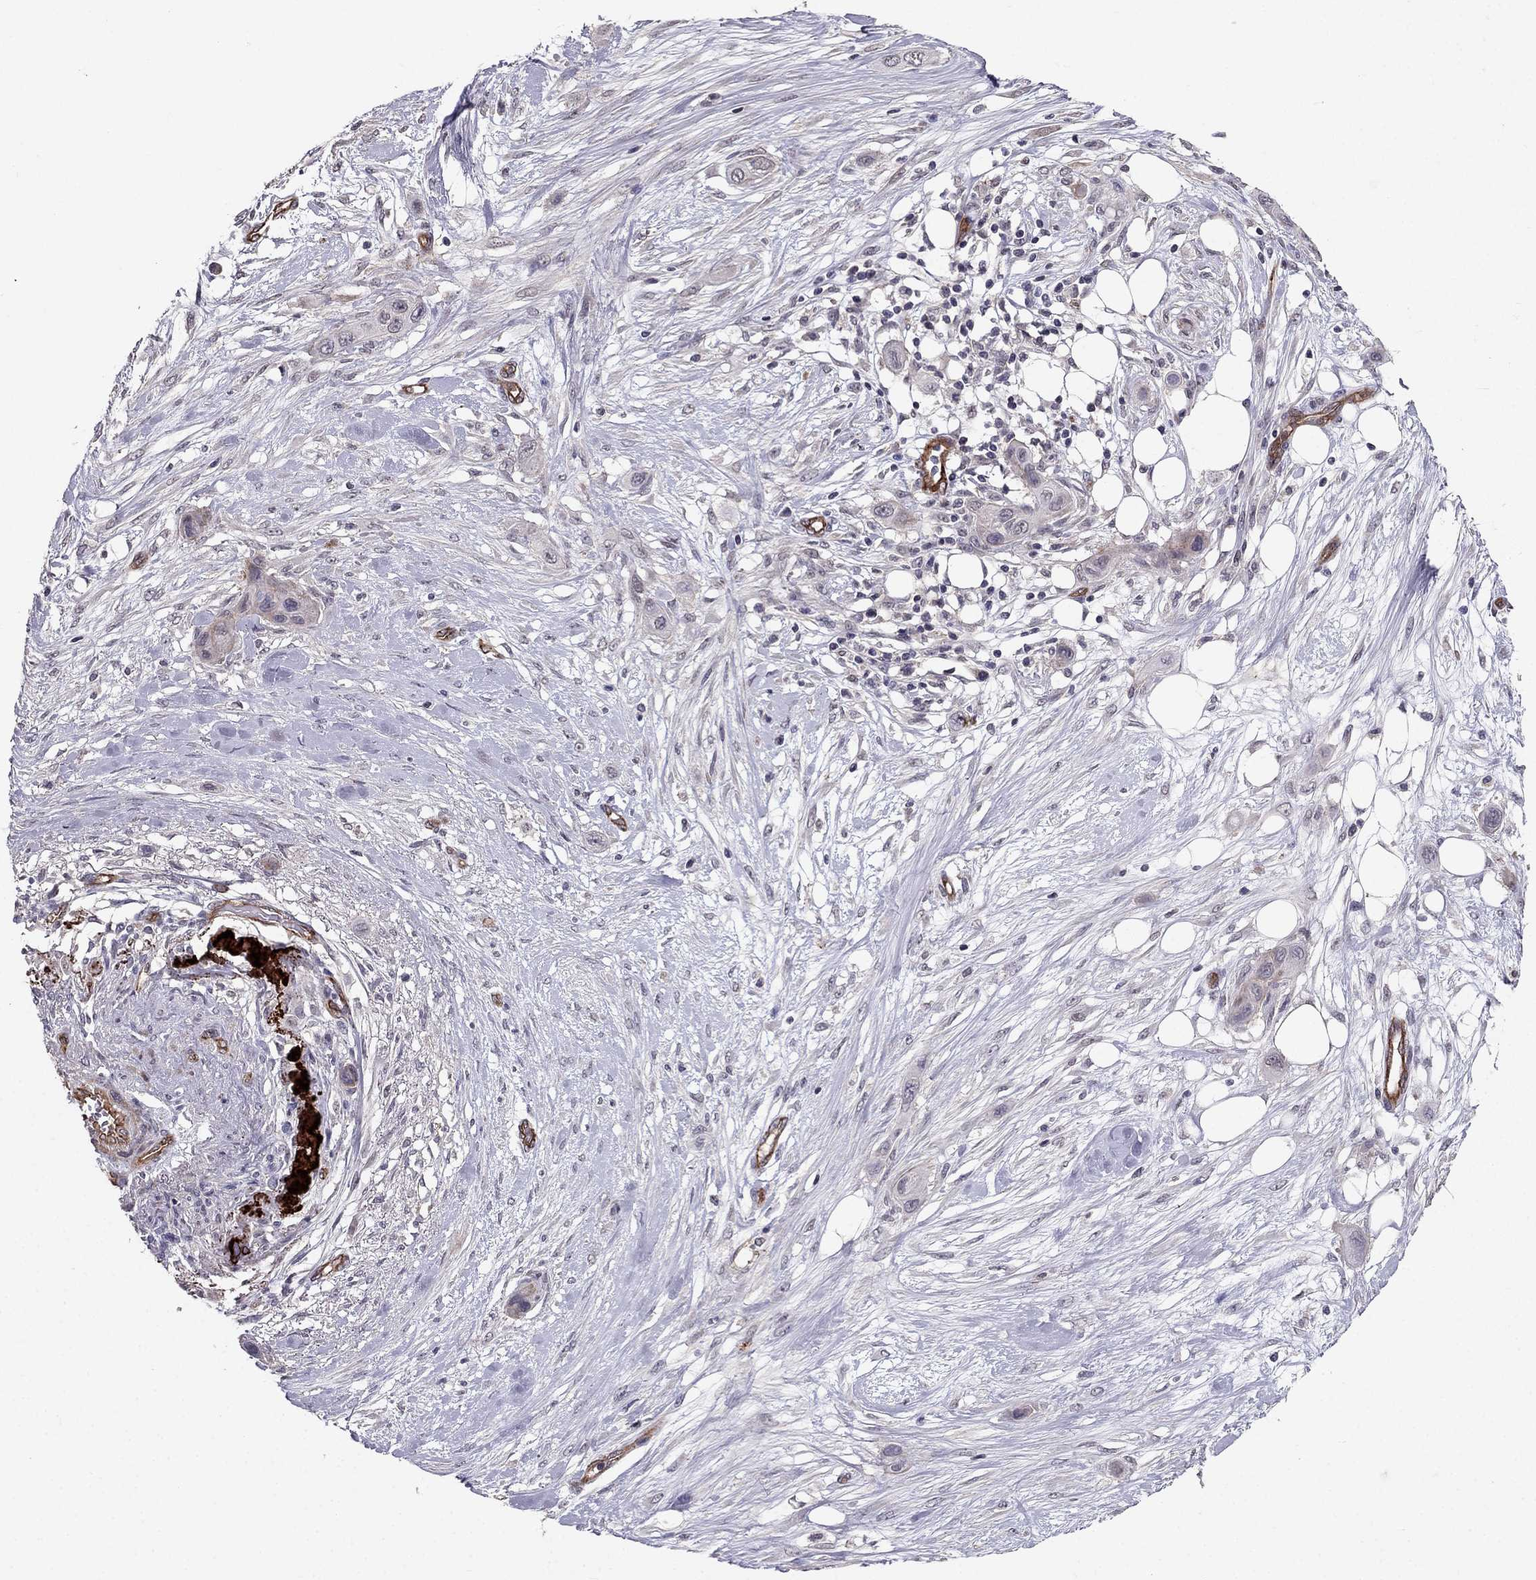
{"staining": {"intensity": "negative", "quantity": "none", "location": "none"}, "tissue": "skin cancer", "cell_type": "Tumor cells", "image_type": "cancer", "snomed": [{"axis": "morphology", "description": "Squamous cell carcinoma, NOS"}, {"axis": "topography", "description": "Skin"}], "caption": "An image of skin cancer (squamous cell carcinoma) stained for a protein displays no brown staining in tumor cells.", "gene": "RASIP1", "patient": {"sex": "male", "age": 79}}